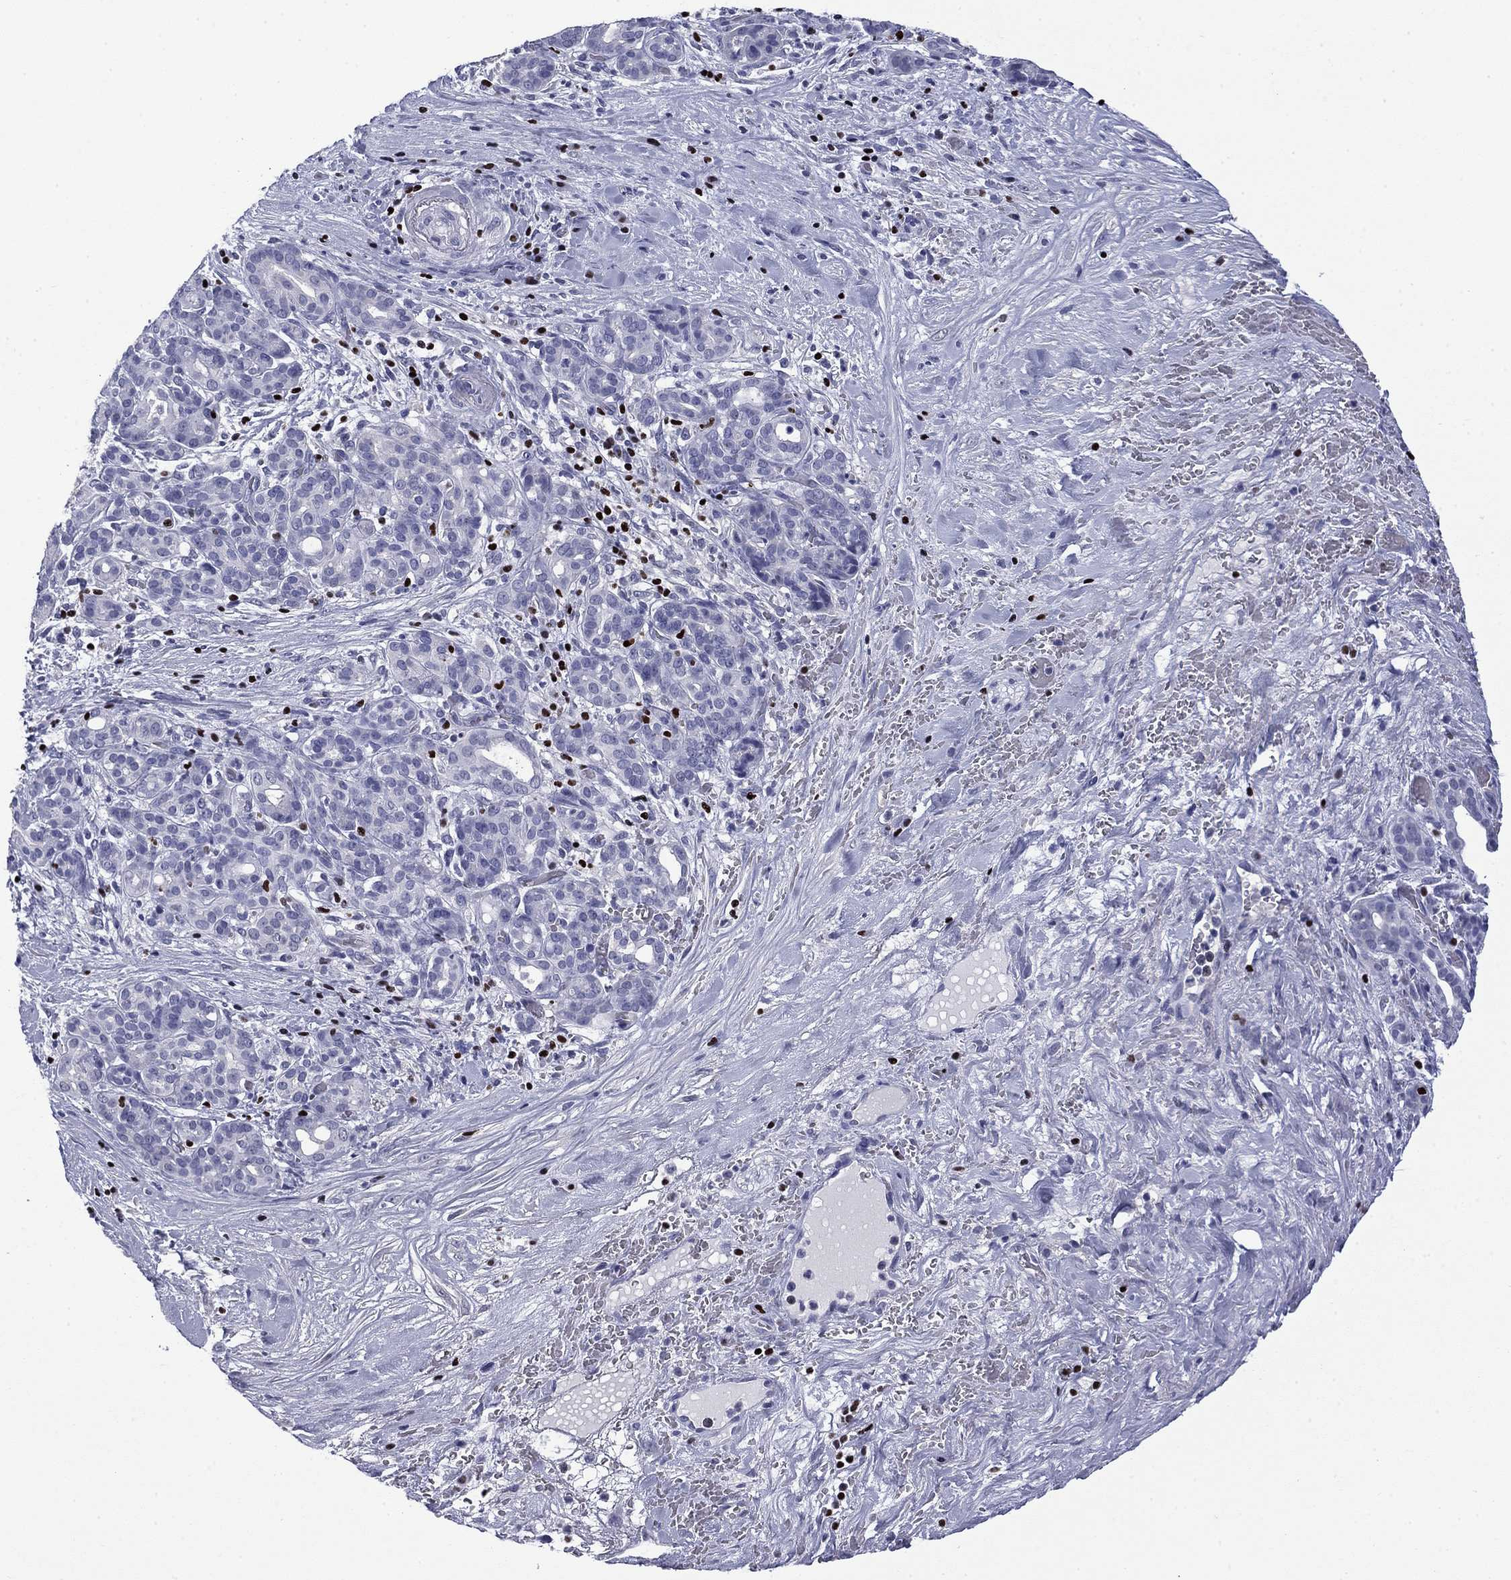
{"staining": {"intensity": "negative", "quantity": "none", "location": "none"}, "tissue": "pancreatic cancer", "cell_type": "Tumor cells", "image_type": "cancer", "snomed": [{"axis": "morphology", "description": "Adenocarcinoma, NOS"}, {"axis": "topography", "description": "Pancreas"}], "caption": "High magnification brightfield microscopy of adenocarcinoma (pancreatic) stained with DAB (3,3'-diaminobenzidine) (brown) and counterstained with hematoxylin (blue): tumor cells show no significant staining.", "gene": "IKZF3", "patient": {"sex": "male", "age": 44}}